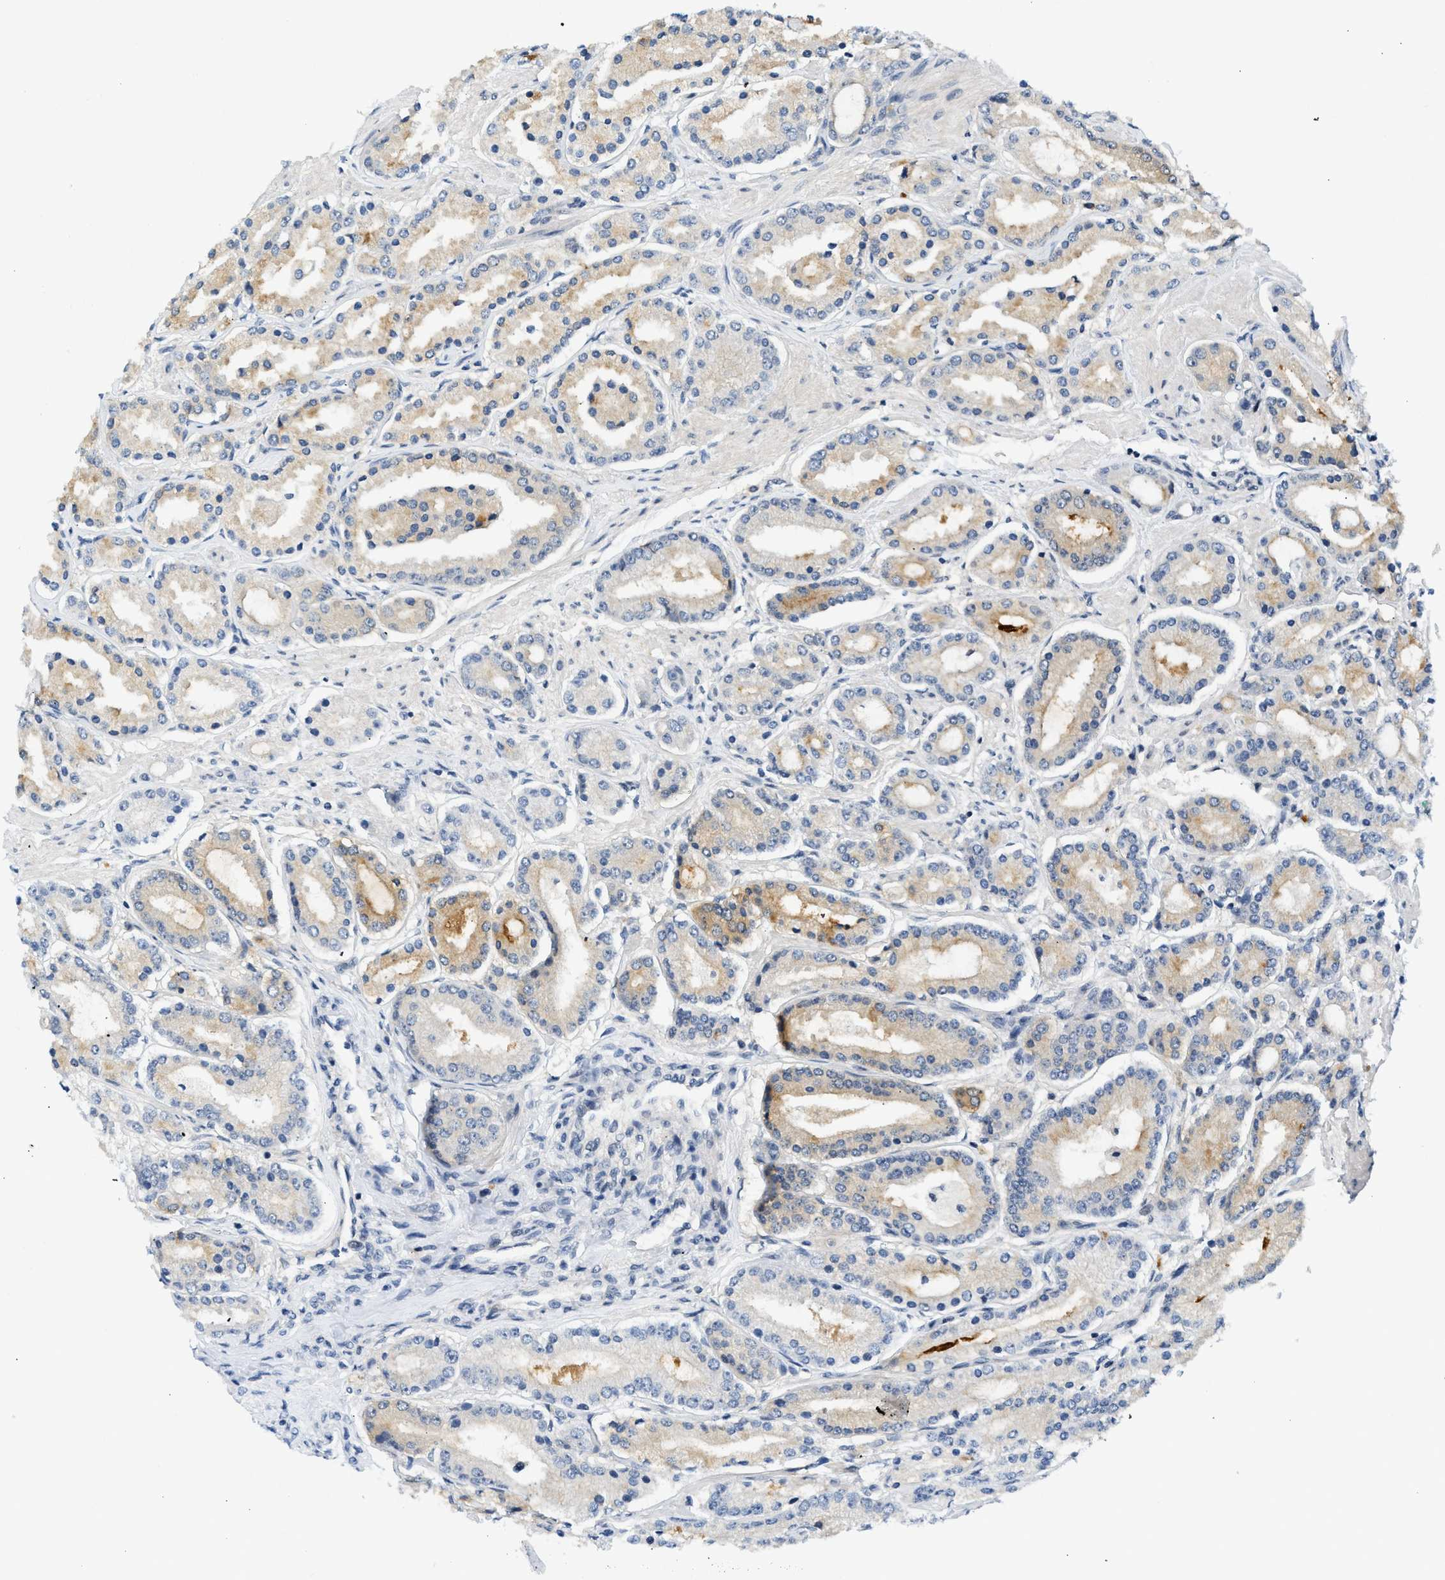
{"staining": {"intensity": "moderate", "quantity": "<25%", "location": "cytoplasmic/membranous"}, "tissue": "prostate cancer", "cell_type": "Tumor cells", "image_type": "cancer", "snomed": [{"axis": "morphology", "description": "Adenocarcinoma, Low grade"}, {"axis": "topography", "description": "Prostate"}], "caption": "Adenocarcinoma (low-grade) (prostate) stained for a protein (brown) exhibits moderate cytoplasmic/membranous positive expression in approximately <25% of tumor cells.", "gene": "OLIG3", "patient": {"sex": "male", "age": 63}}